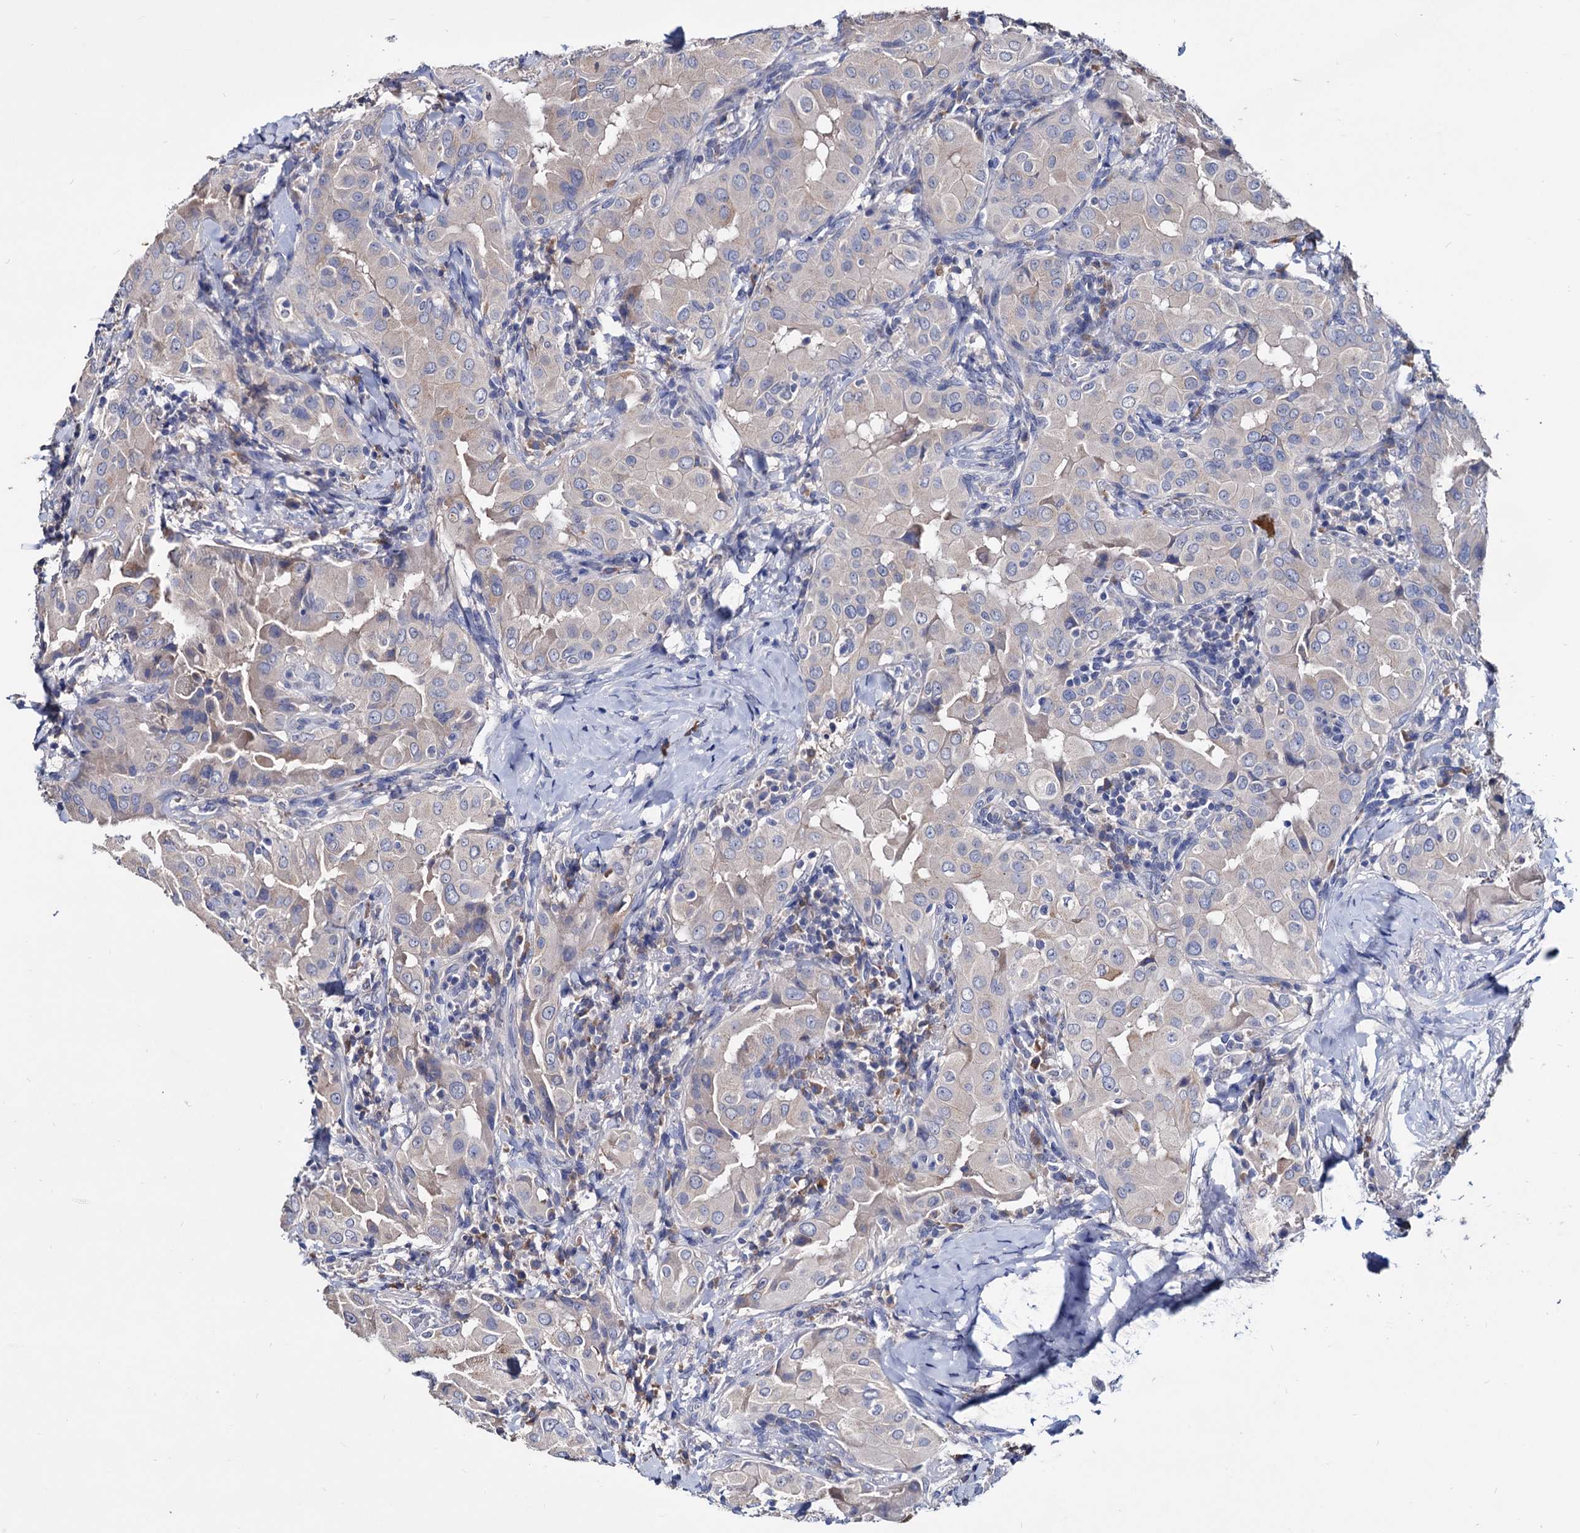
{"staining": {"intensity": "negative", "quantity": "none", "location": "none"}, "tissue": "thyroid cancer", "cell_type": "Tumor cells", "image_type": "cancer", "snomed": [{"axis": "morphology", "description": "Papillary adenocarcinoma, NOS"}, {"axis": "topography", "description": "Thyroid gland"}], "caption": "An immunohistochemistry image of thyroid cancer is shown. There is no staining in tumor cells of thyroid cancer.", "gene": "NPAS4", "patient": {"sex": "male", "age": 33}}